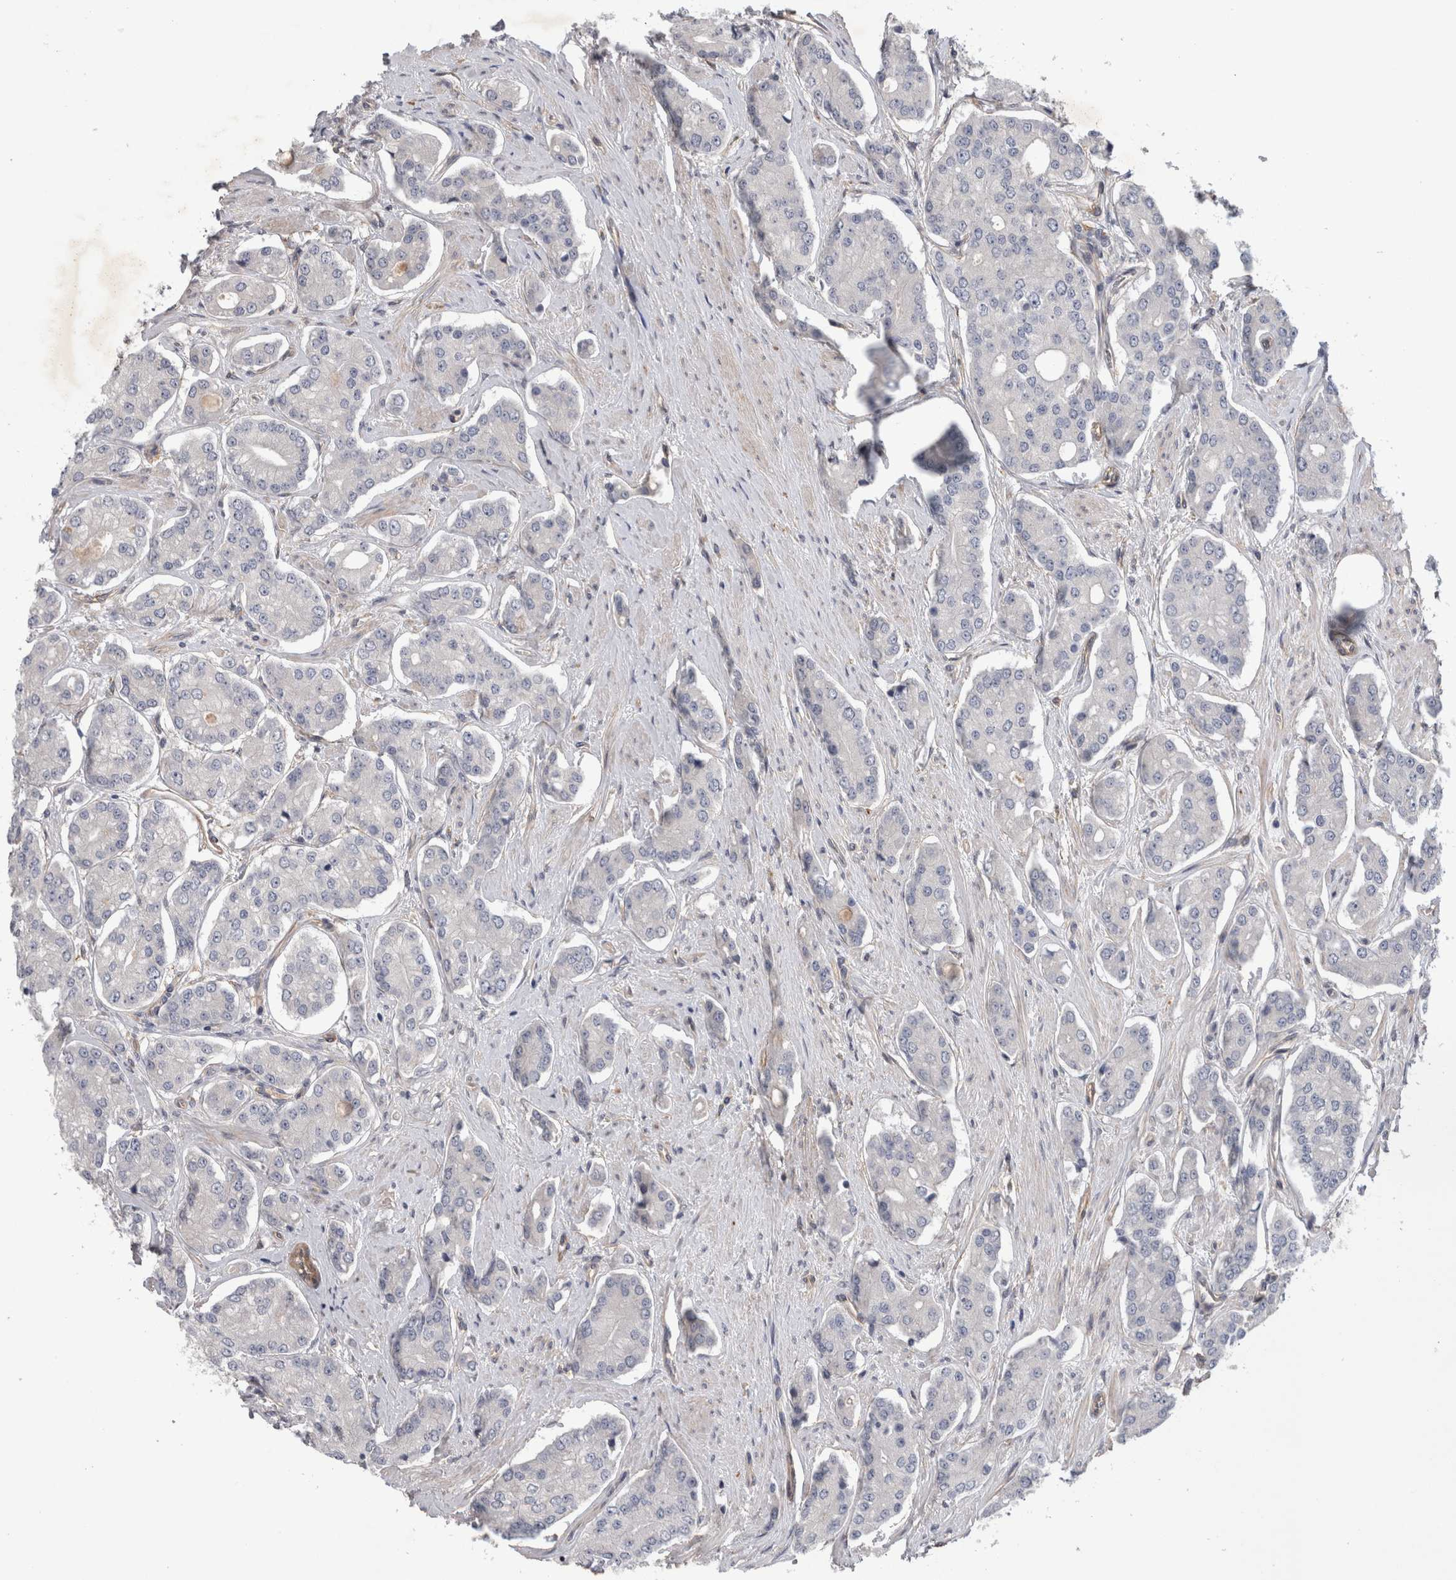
{"staining": {"intensity": "negative", "quantity": "none", "location": "none"}, "tissue": "prostate cancer", "cell_type": "Tumor cells", "image_type": "cancer", "snomed": [{"axis": "morphology", "description": "Adenocarcinoma, High grade"}, {"axis": "topography", "description": "Prostate"}], "caption": "This is an immunohistochemistry (IHC) photomicrograph of prostate cancer (high-grade adenocarcinoma). There is no positivity in tumor cells.", "gene": "ANKFY1", "patient": {"sex": "male", "age": 71}}